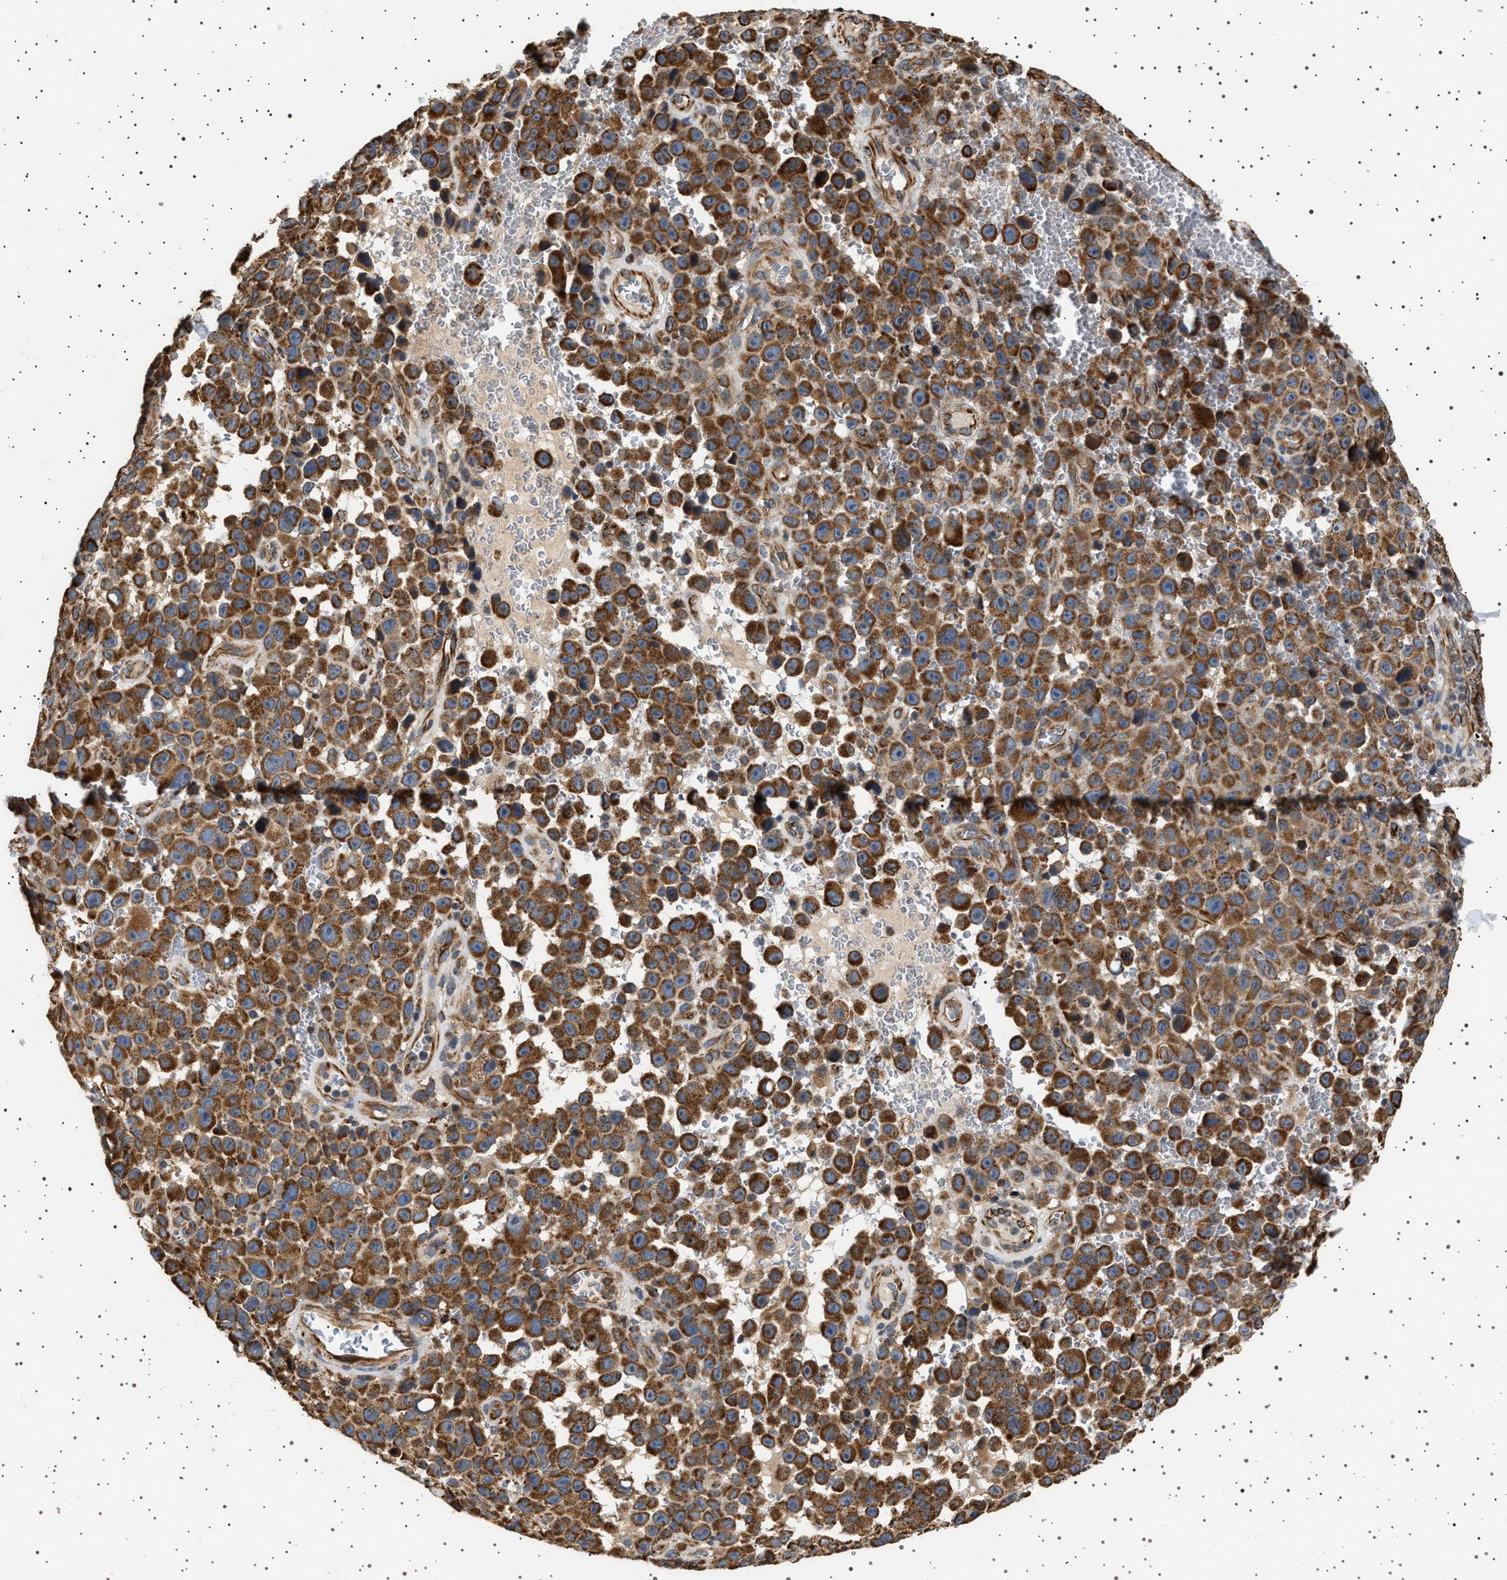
{"staining": {"intensity": "moderate", "quantity": ">75%", "location": "cytoplasmic/membranous"}, "tissue": "melanoma", "cell_type": "Tumor cells", "image_type": "cancer", "snomed": [{"axis": "morphology", "description": "Malignant melanoma, NOS"}, {"axis": "topography", "description": "Skin"}], "caption": "Immunohistochemistry image of neoplastic tissue: melanoma stained using immunohistochemistry (IHC) displays medium levels of moderate protein expression localized specifically in the cytoplasmic/membranous of tumor cells, appearing as a cytoplasmic/membranous brown color.", "gene": "TRUB2", "patient": {"sex": "female", "age": 82}}